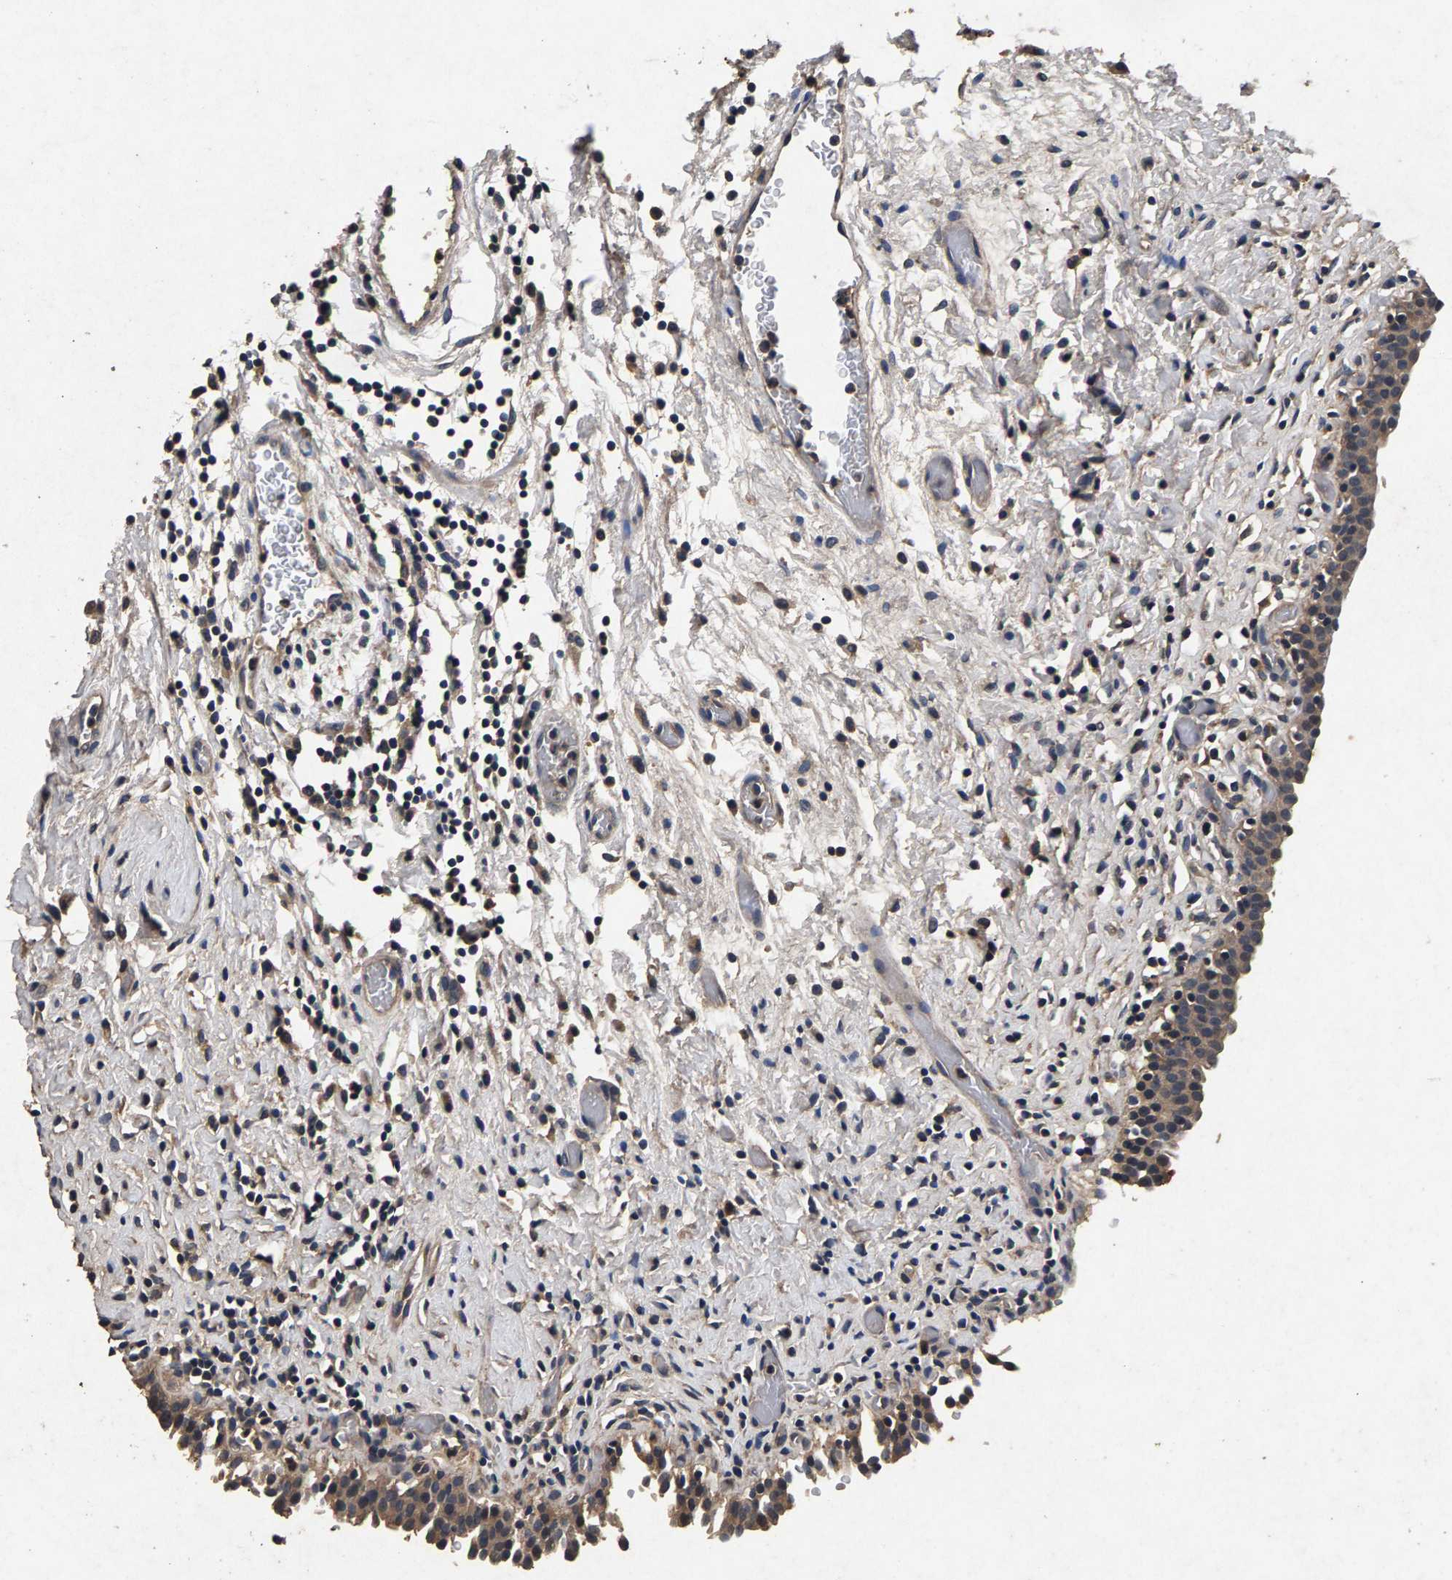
{"staining": {"intensity": "weak", "quantity": ">75%", "location": "cytoplasmic/membranous"}, "tissue": "urinary bladder", "cell_type": "Urothelial cells", "image_type": "normal", "snomed": [{"axis": "morphology", "description": "Normal tissue, NOS"}, {"axis": "topography", "description": "Urinary bladder"}], "caption": "Urothelial cells demonstrate low levels of weak cytoplasmic/membranous staining in about >75% of cells in benign human urinary bladder. (Brightfield microscopy of DAB IHC at high magnification).", "gene": "PPP1CC", "patient": {"sex": "male", "age": 51}}